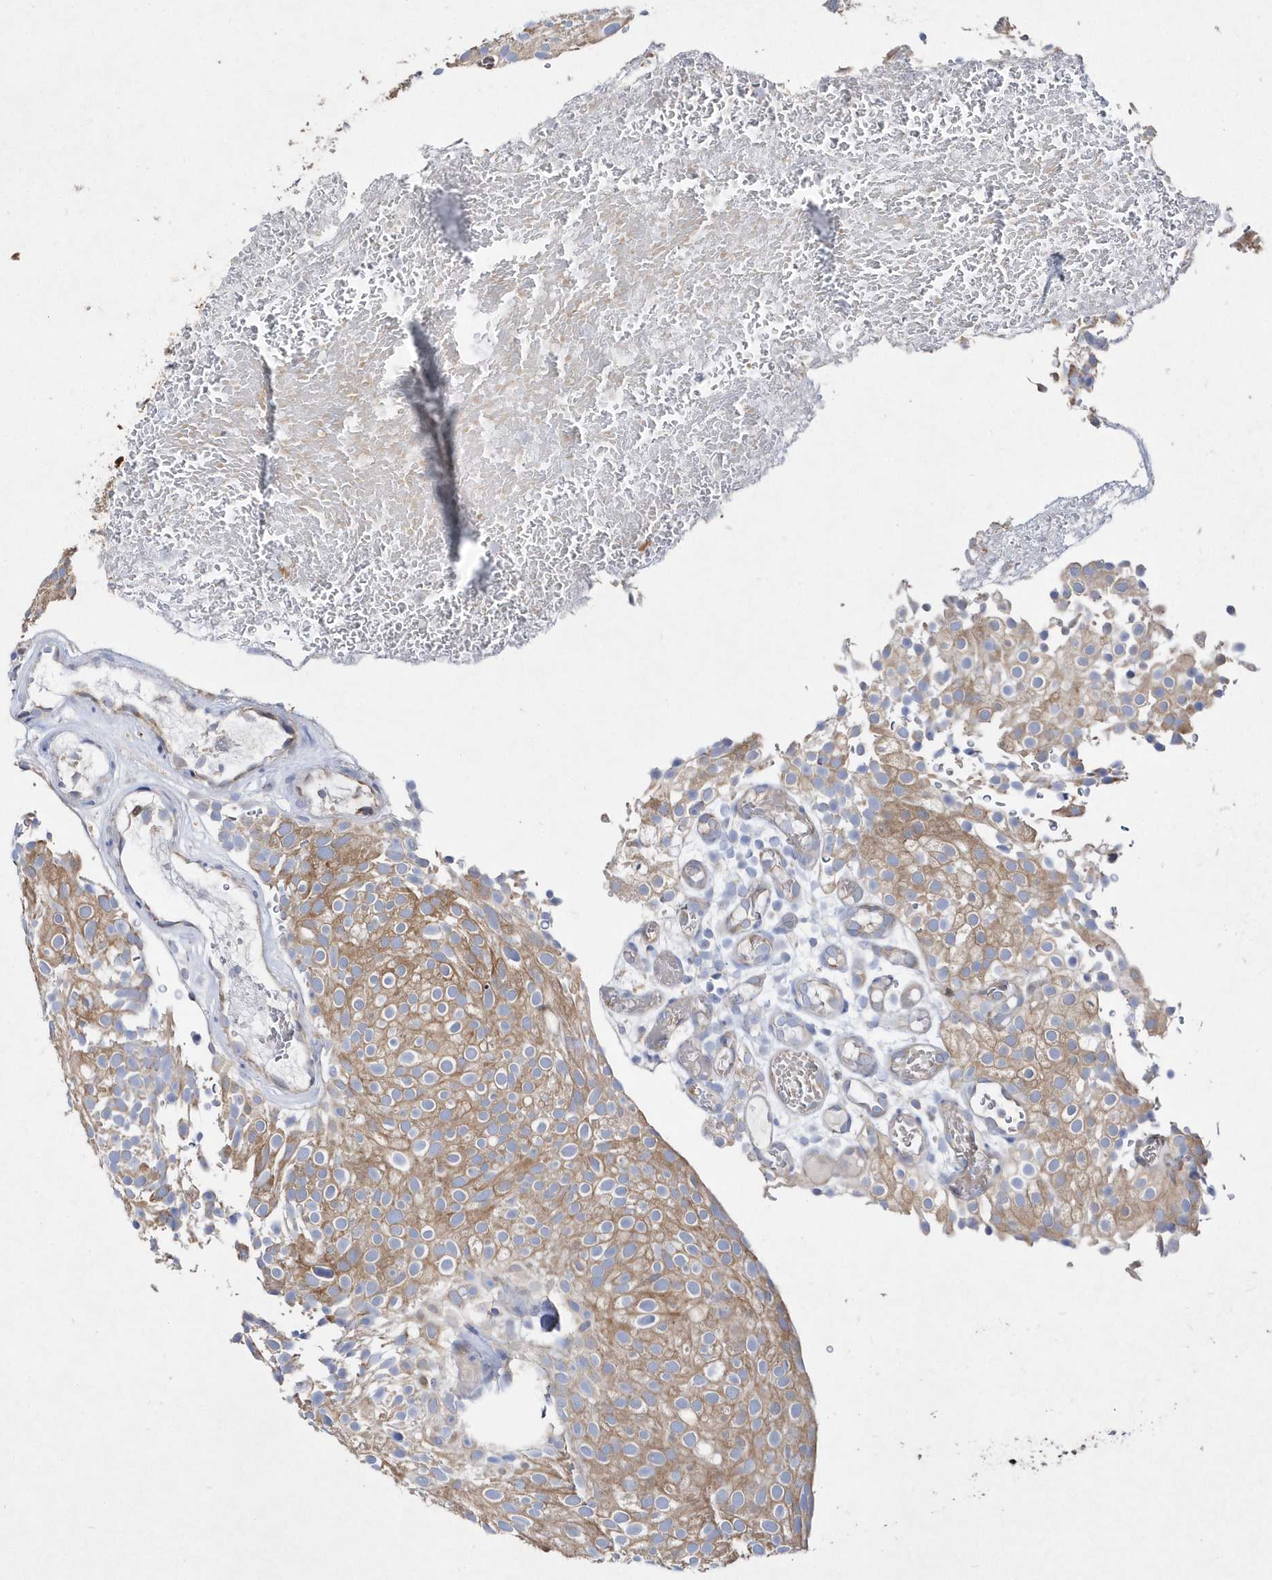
{"staining": {"intensity": "moderate", "quantity": ">75%", "location": "cytoplasmic/membranous"}, "tissue": "urothelial cancer", "cell_type": "Tumor cells", "image_type": "cancer", "snomed": [{"axis": "morphology", "description": "Urothelial carcinoma, Low grade"}, {"axis": "topography", "description": "Urinary bladder"}], "caption": "A histopathology image of human urothelial carcinoma (low-grade) stained for a protein demonstrates moderate cytoplasmic/membranous brown staining in tumor cells.", "gene": "JKAMP", "patient": {"sex": "male", "age": 78}}